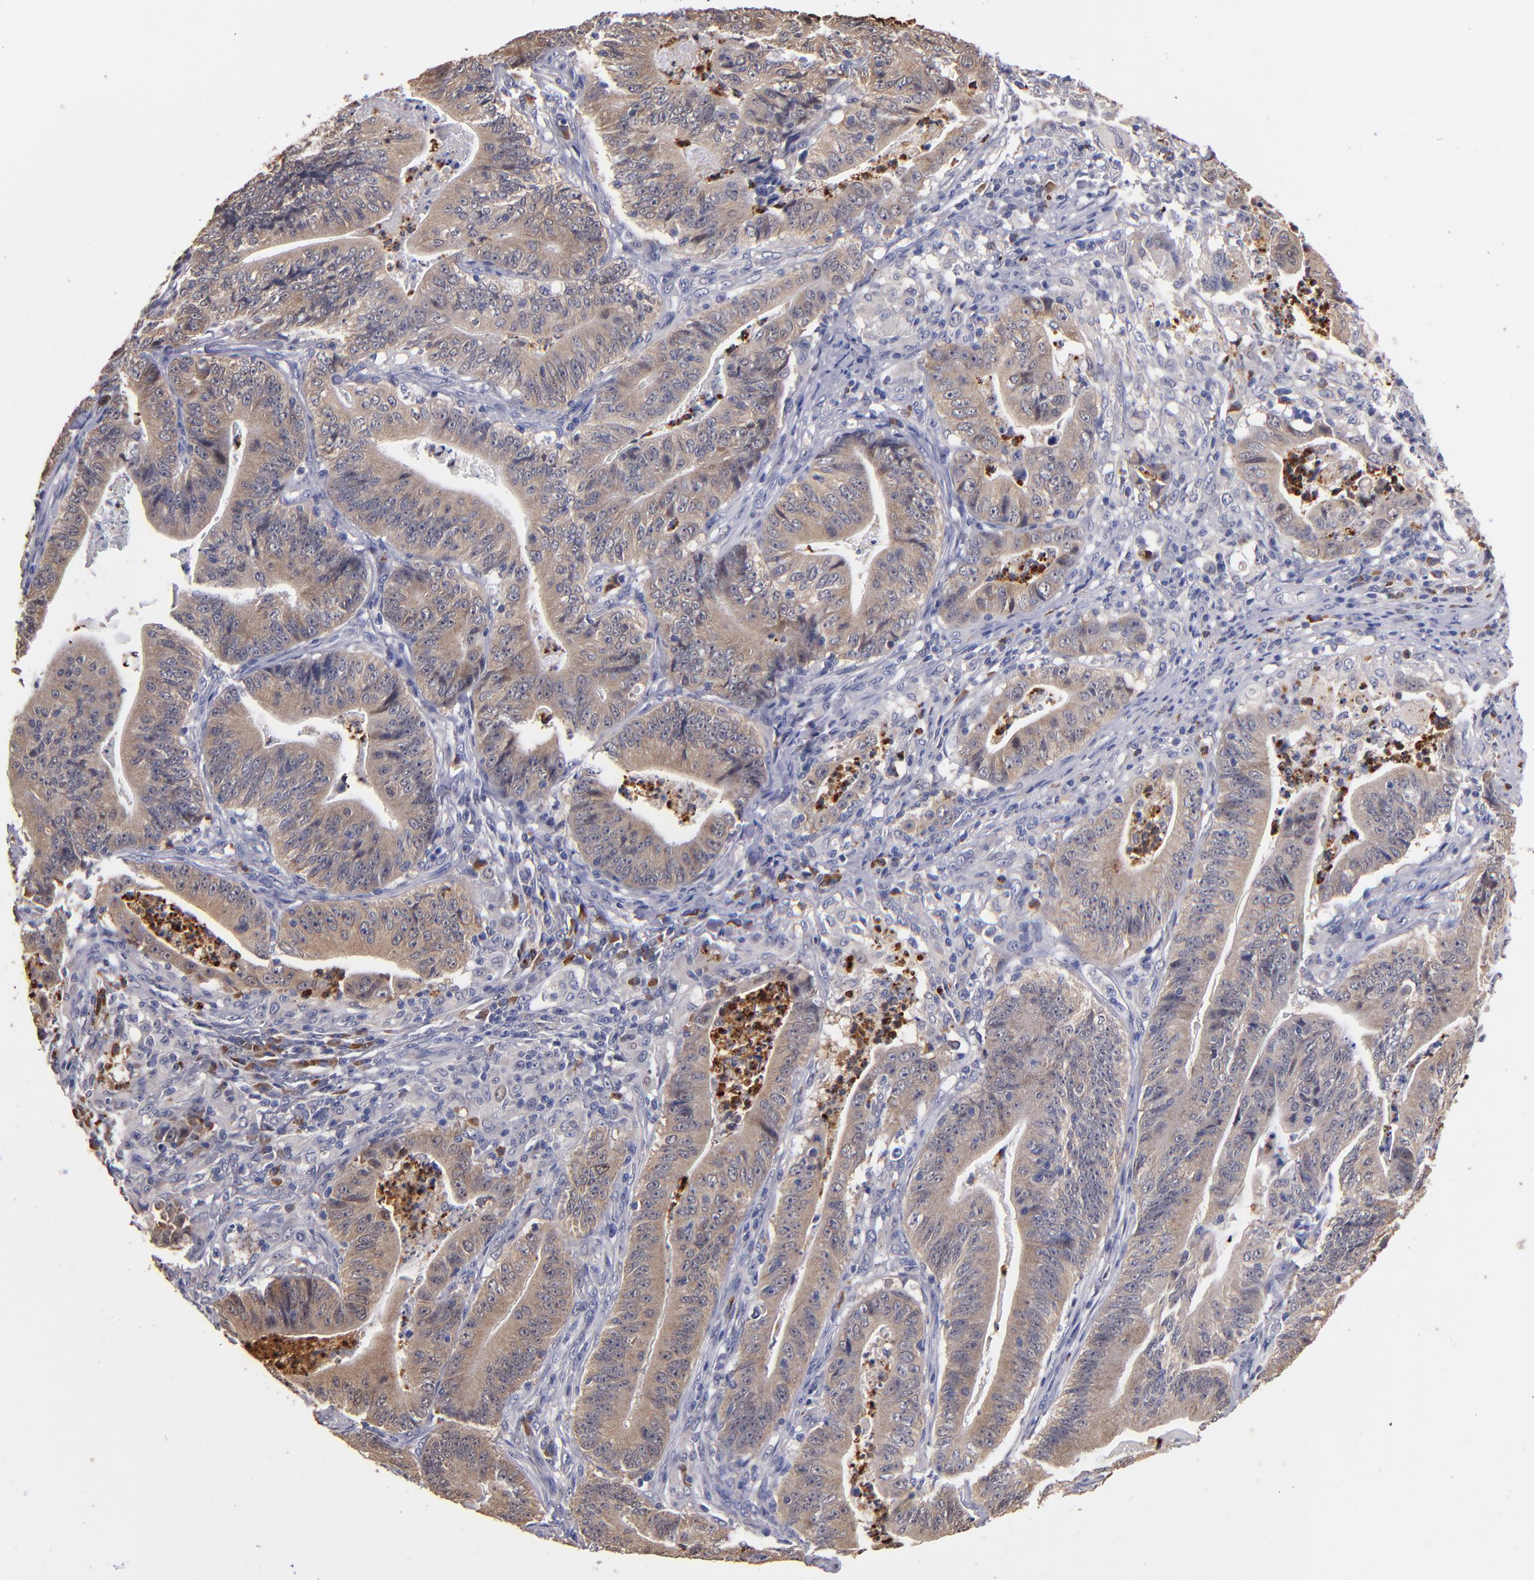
{"staining": {"intensity": "weak", "quantity": ">75%", "location": "cytoplasmic/membranous"}, "tissue": "stomach cancer", "cell_type": "Tumor cells", "image_type": "cancer", "snomed": [{"axis": "morphology", "description": "Adenocarcinoma, NOS"}, {"axis": "topography", "description": "Stomach, lower"}], "caption": "Protein staining demonstrates weak cytoplasmic/membranous positivity in approximately >75% of tumor cells in stomach adenocarcinoma.", "gene": "TTLL12", "patient": {"sex": "female", "age": 86}}